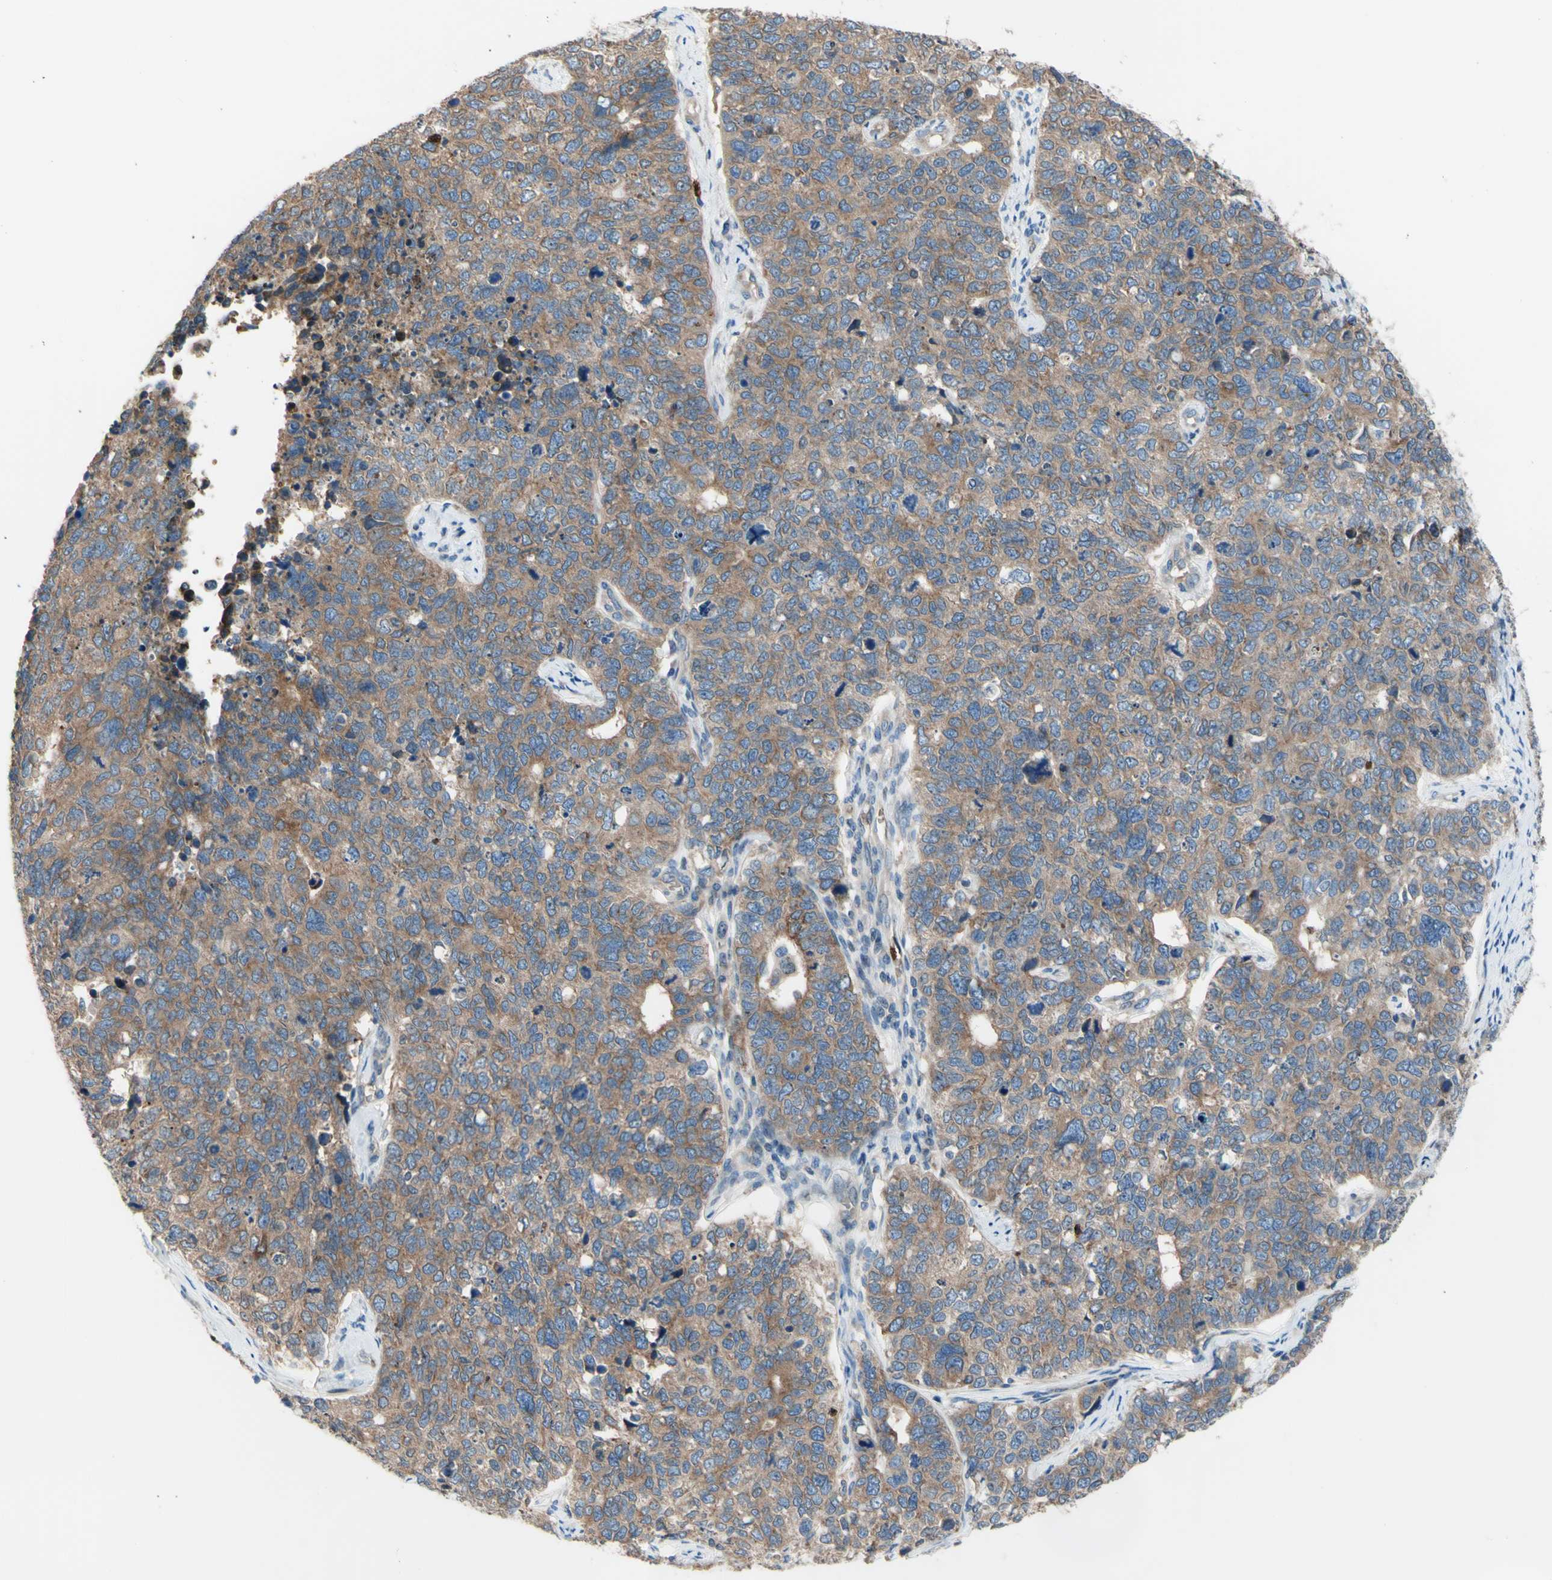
{"staining": {"intensity": "weak", "quantity": ">75%", "location": "cytoplasmic/membranous"}, "tissue": "cervical cancer", "cell_type": "Tumor cells", "image_type": "cancer", "snomed": [{"axis": "morphology", "description": "Squamous cell carcinoma, NOS"}, {"axis": "topography", "description": "Cervix"}], "caption": "Immunohistochemistry (IHC) image of human cervical cancer stained for a protein (brown), which exhibits low levels of weak cytoplasmic/membranous staining in approximately >75% of tumor cells.", "gene": "USP9X", "patient": {"sex": "female", "age": 63}}